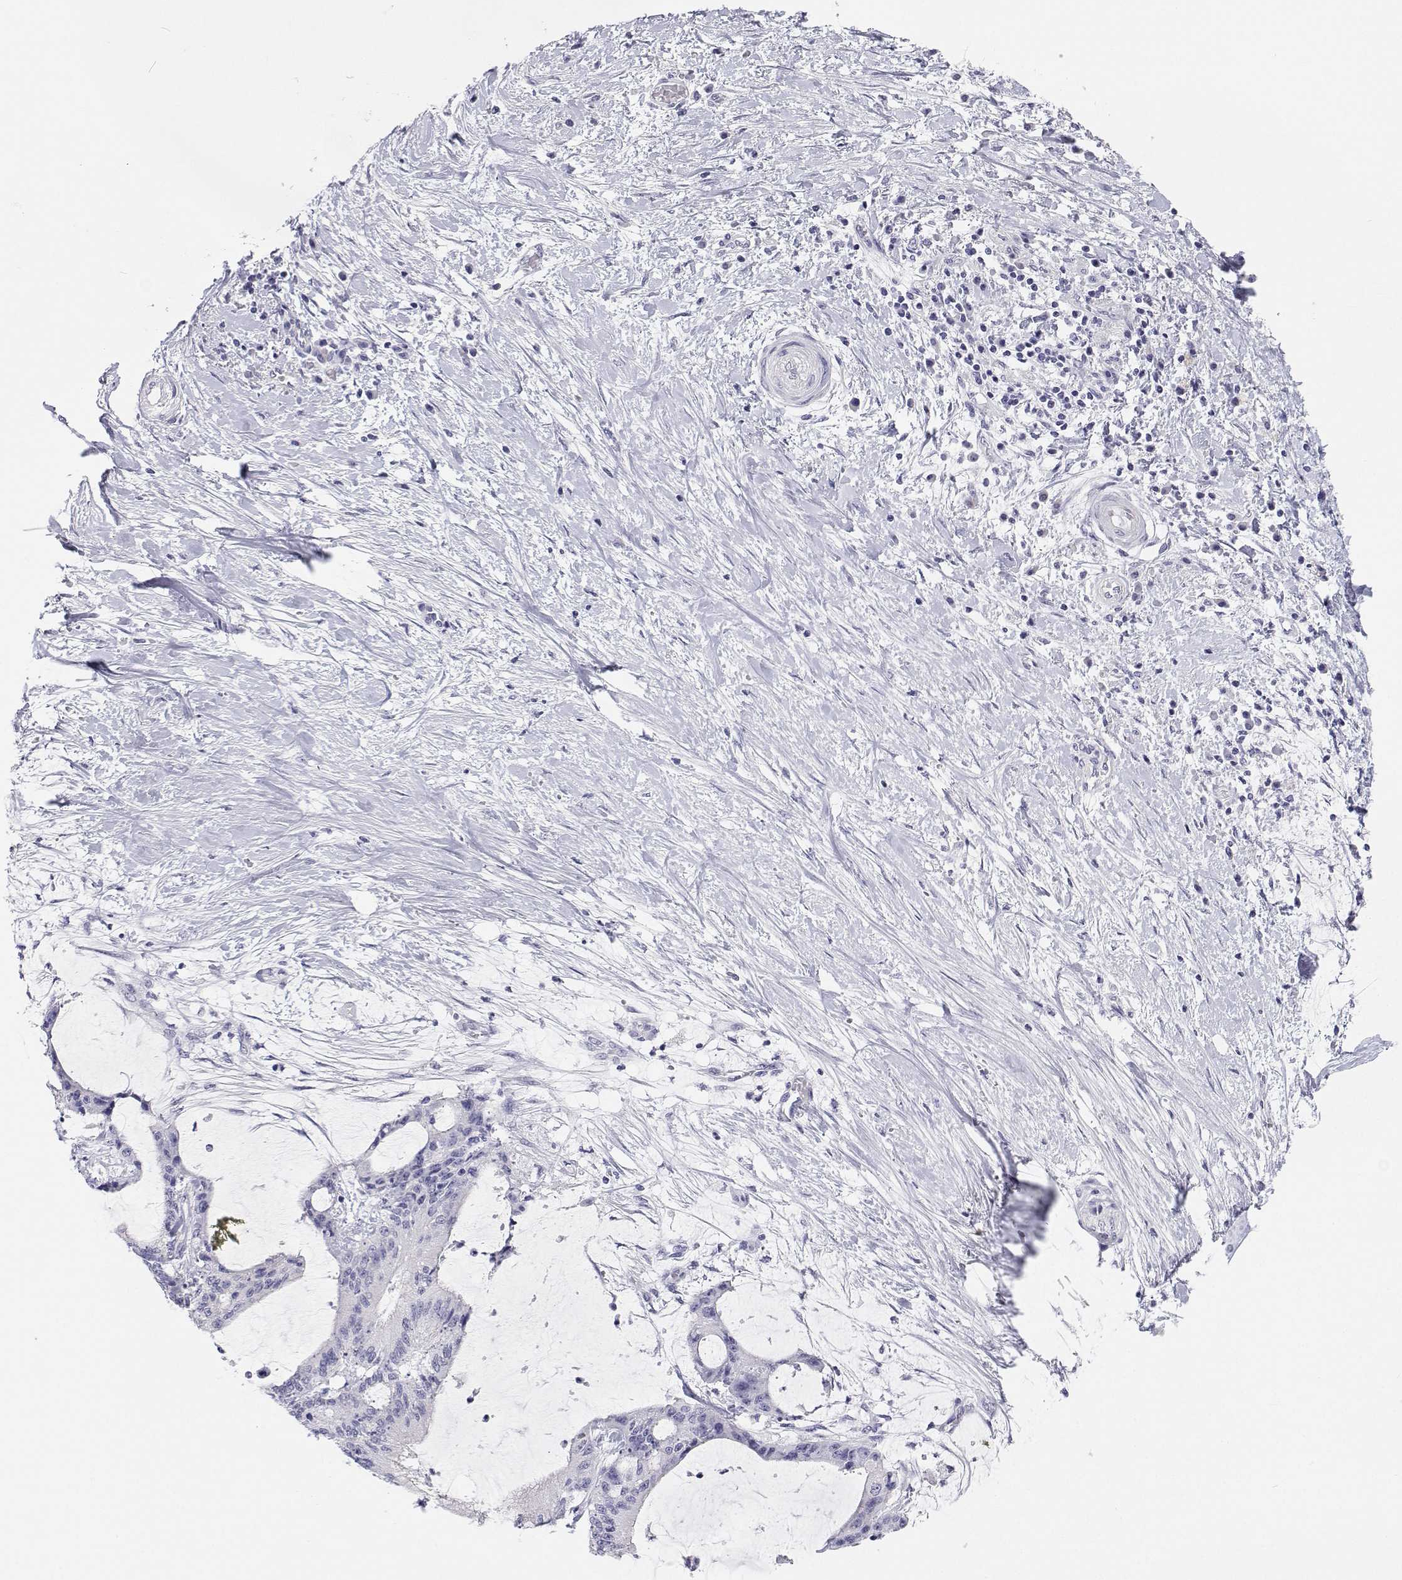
{"staining": {"intensity": "negative", "quantity": "none", "location": "none"}, "tissue": "liver cancer", "cell_type": "Tumor cells", "image_type": "cancer", "snomed": [{"axis": "morphology", "description": "Cholangiocarcinoma"}, {"axis": "topography", "description": "Liver"}], "caption": "The immunohistochemistry histopathology image has no significant staining in tumor cells of liver cancer tissue.", "gene": "BHMT", "patient": {"sex": "female", "age": 73}}